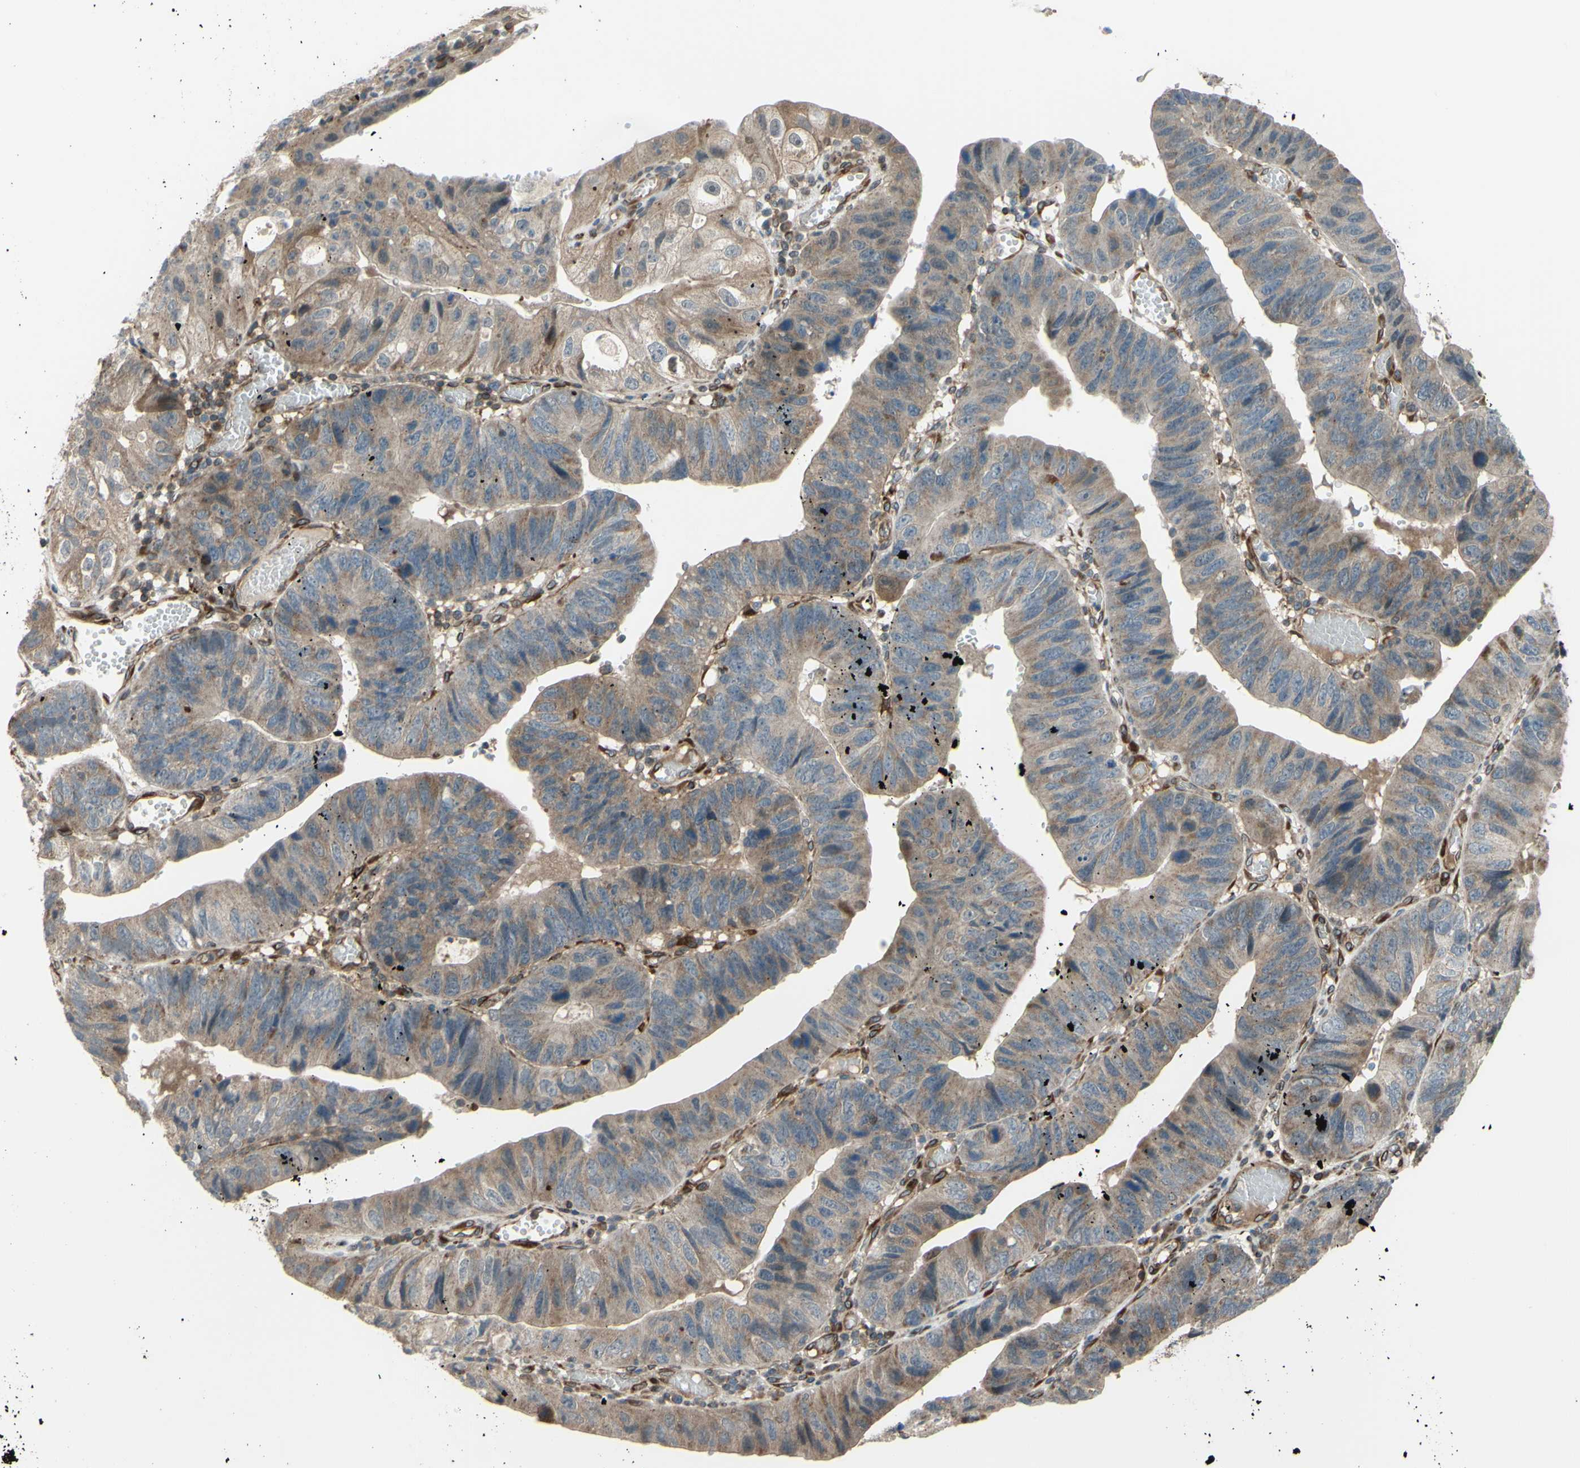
{"staining": {"intensity": "weak", "quantity": ">75%", "location": "cytoplasmic/membranous"}, "tissue": "stomach cancer", "cell_type": "Tumor cells", "image_type": "cancer", "snomed": [{"axis": "morphology", "description": "Adenocarcinoma, NOS"}, {"axis": "topography", "description": "Stomach"}], "caption": "Weak cytoplasmic/membranous expression is appreciated in about >75% of tumor cells in adenocarcinoma (stomach).", "gene": "PRAF2", "patient": {"sex": "male", "age": 59}}